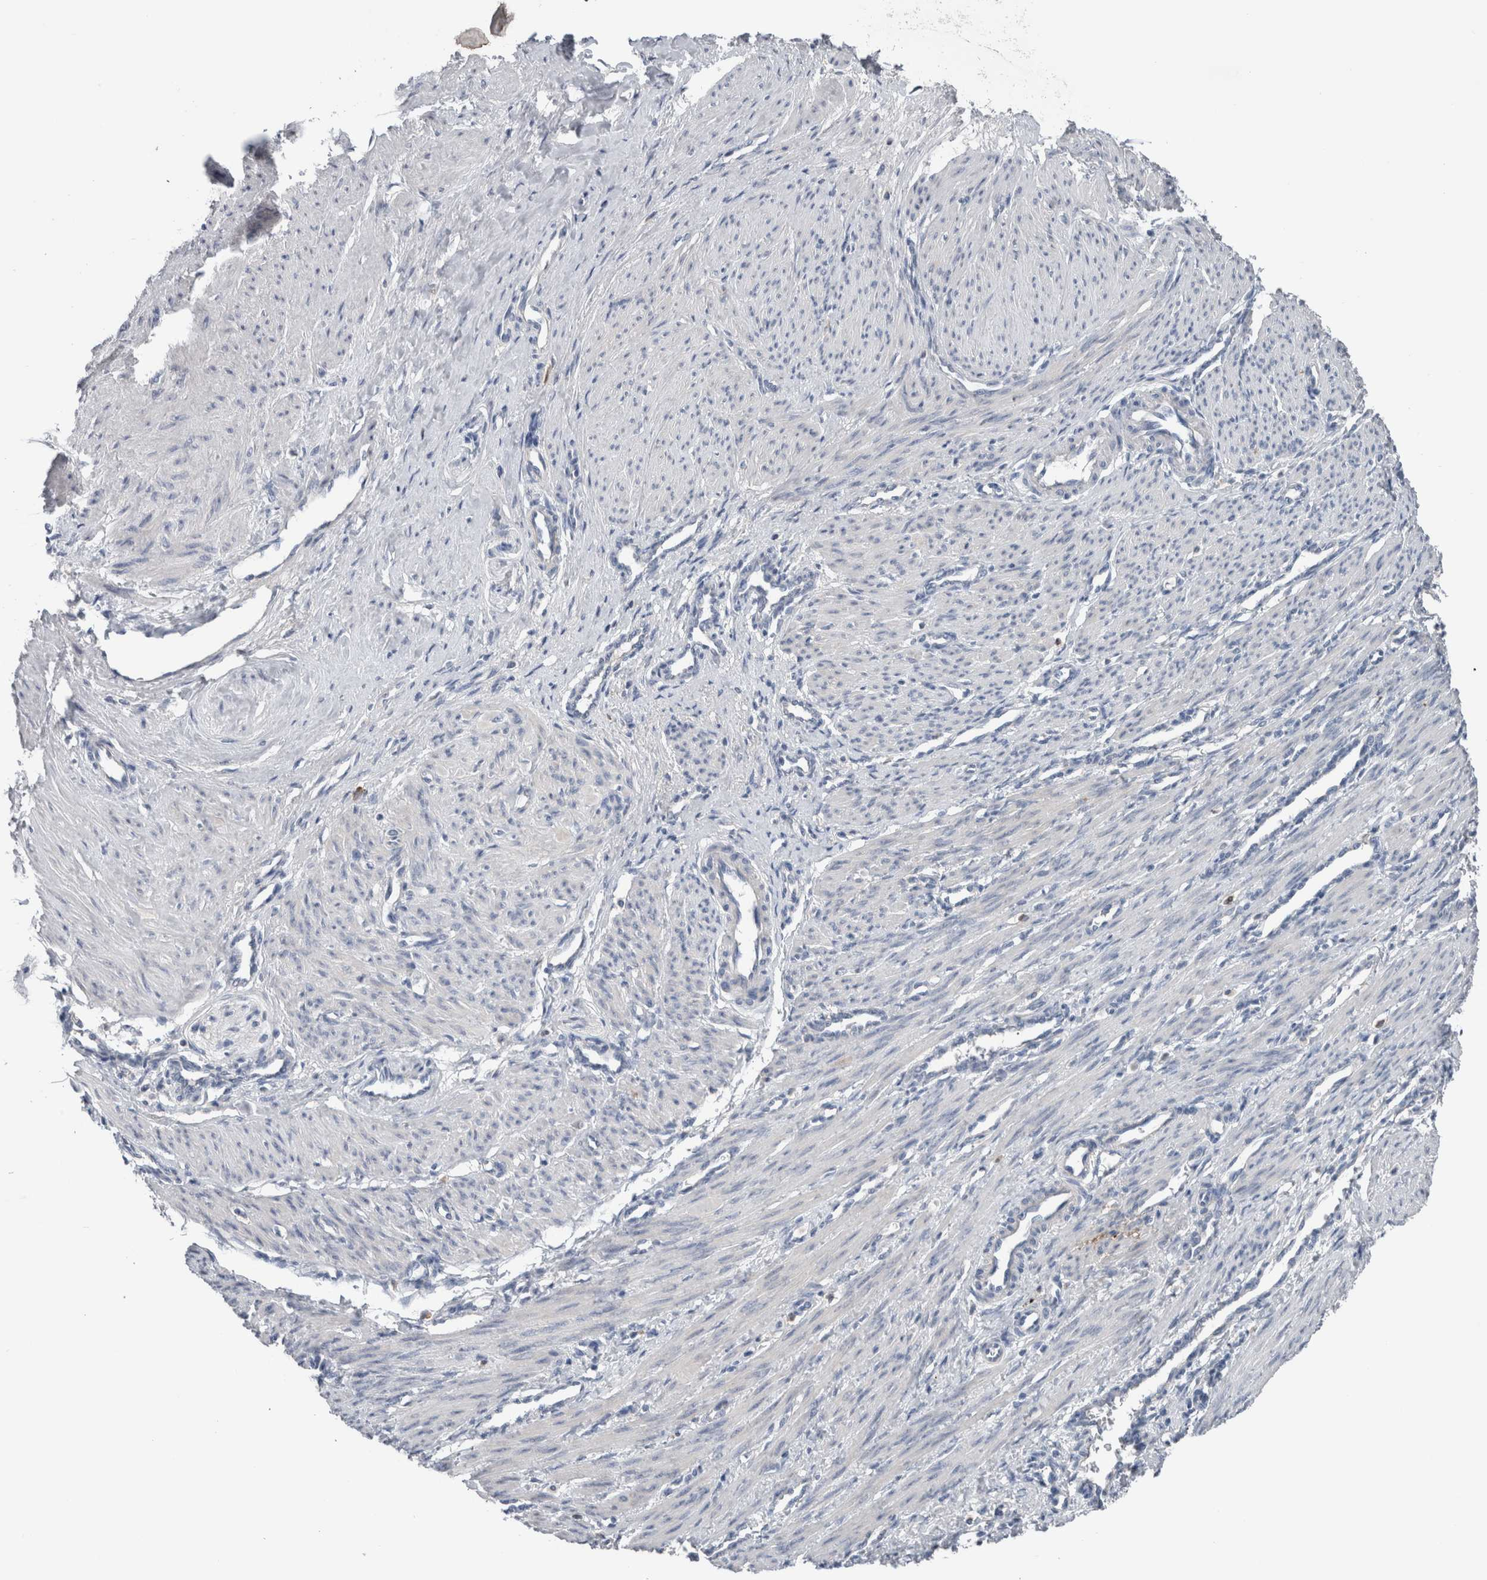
{"staining": {"intensity": "negative", "quantity": "none", "location": "none"}, "tissue": "smooth muscle", "cell_type": "Smooth muscle cells", "image_type": "normal", "snomed": [{"axis": "morphology", "description": "Normal tissue, NOS"}, {"axis": "topography", "description": "Endometrium"}], "caption": "Smooth muscle cells are negative for protein expression in unremarkable human smooth muscle. (DAB (3,3'-diaminobenzidine) IHC visualized using brightfield microscopy, high magnification).", "gene": "CRNN", "patient": {"sex": "female", "age": 33}}